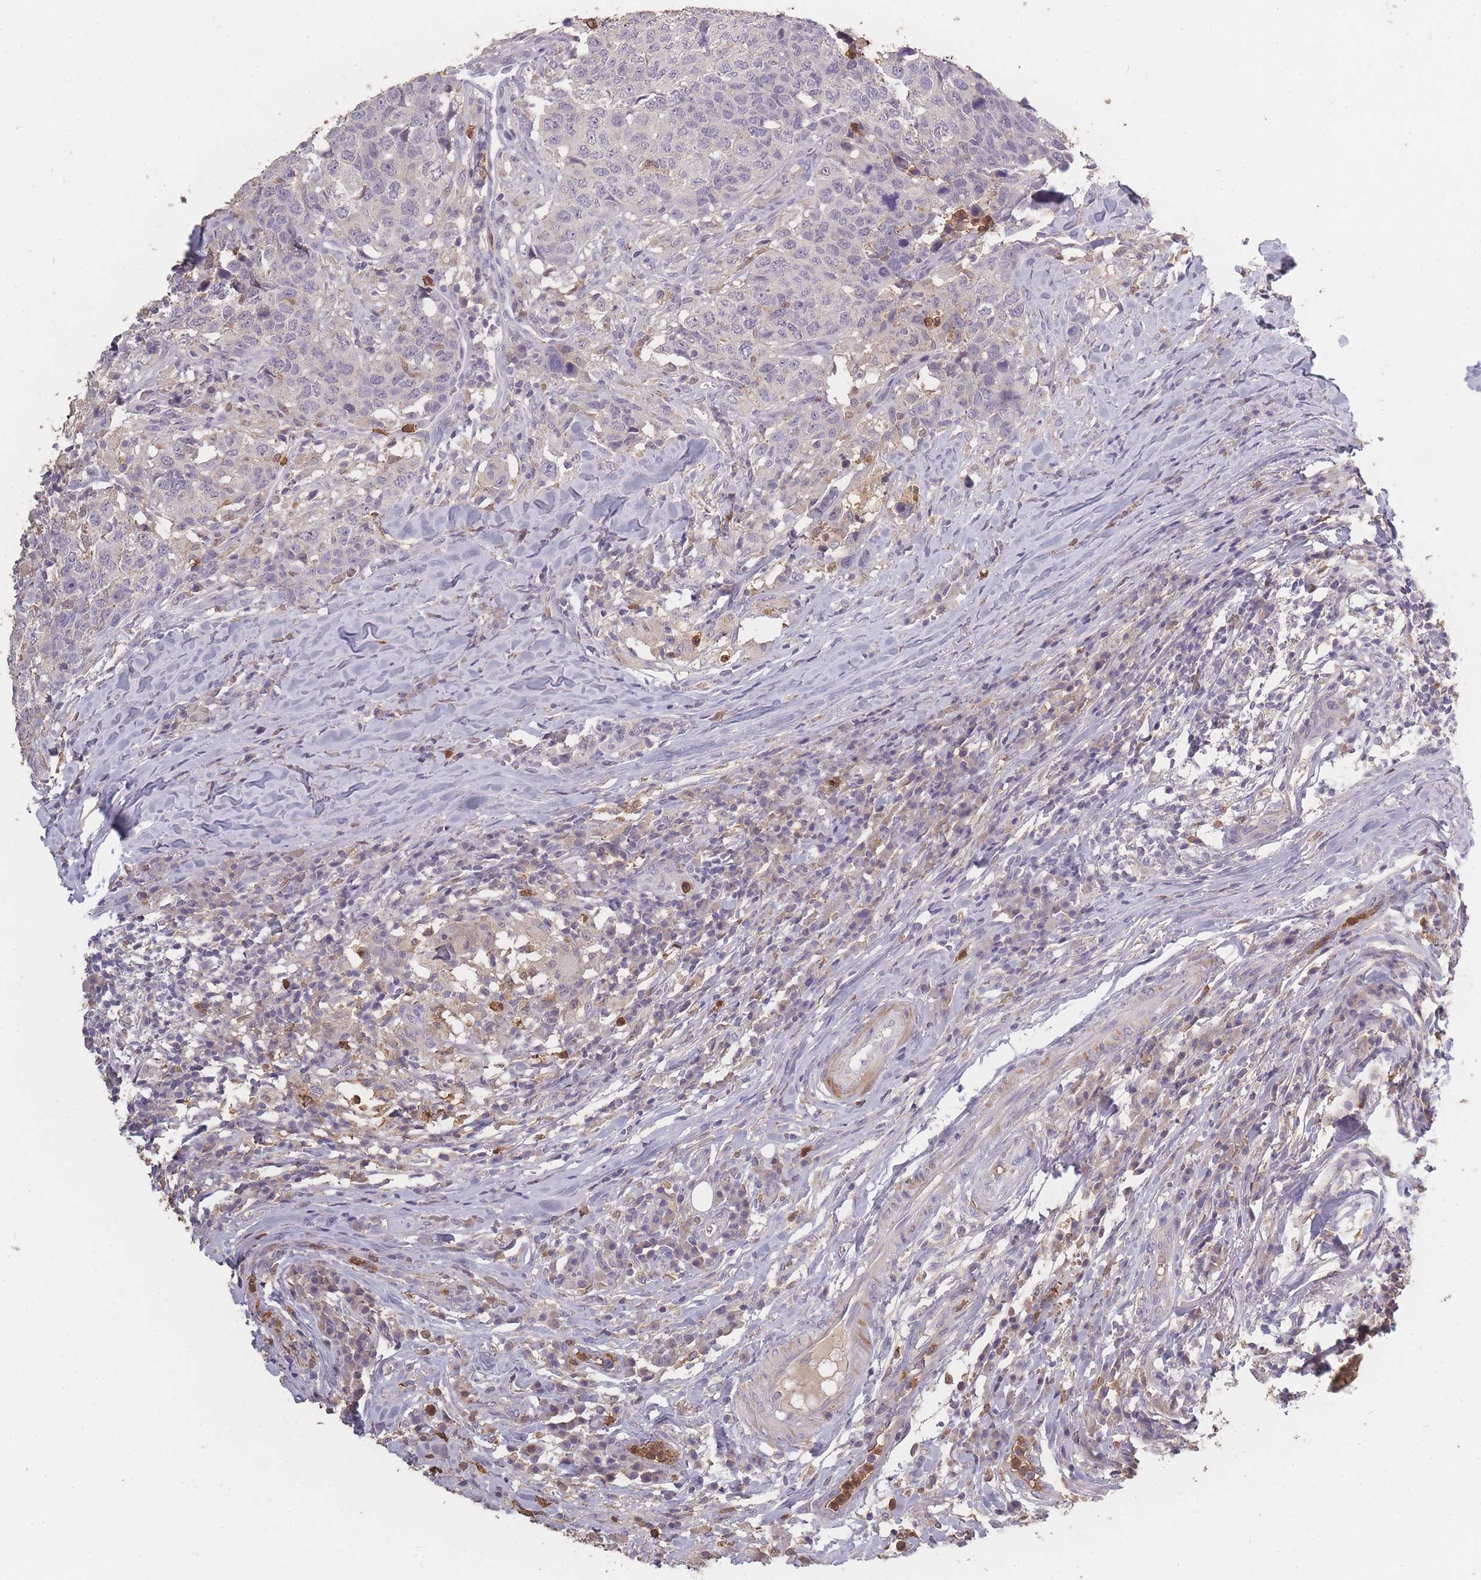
{"staining": {"intensity": "weak", "quantity": "<25%", "location": "nuclear"}, "tissue": "head and neck cancer", "cell_type": "Tumor cells", "image_type": "cancer", "snomed": [{"axis": "morphology", "description": "Normal tissue, NOS"}, {"axis": "morphology", "description": "Squamous cell carcinoma, NOS"}, {"axis": "topography", "description": "Skeletal muscle"}, {"axis": "topography", "description": "Vascular tissue"}, {"axis": "topography", "description": "Peripheral nerve tissue"}, {"axis": "topography", "description": "Head-Neck"}], "caption": "High power microscopy image of an immunohistochemistry image of head and neck cancer, revealing no significant positivity in tumor cells.", "gene": "BST1", "patient": {"sex": "male", "age": 66}}